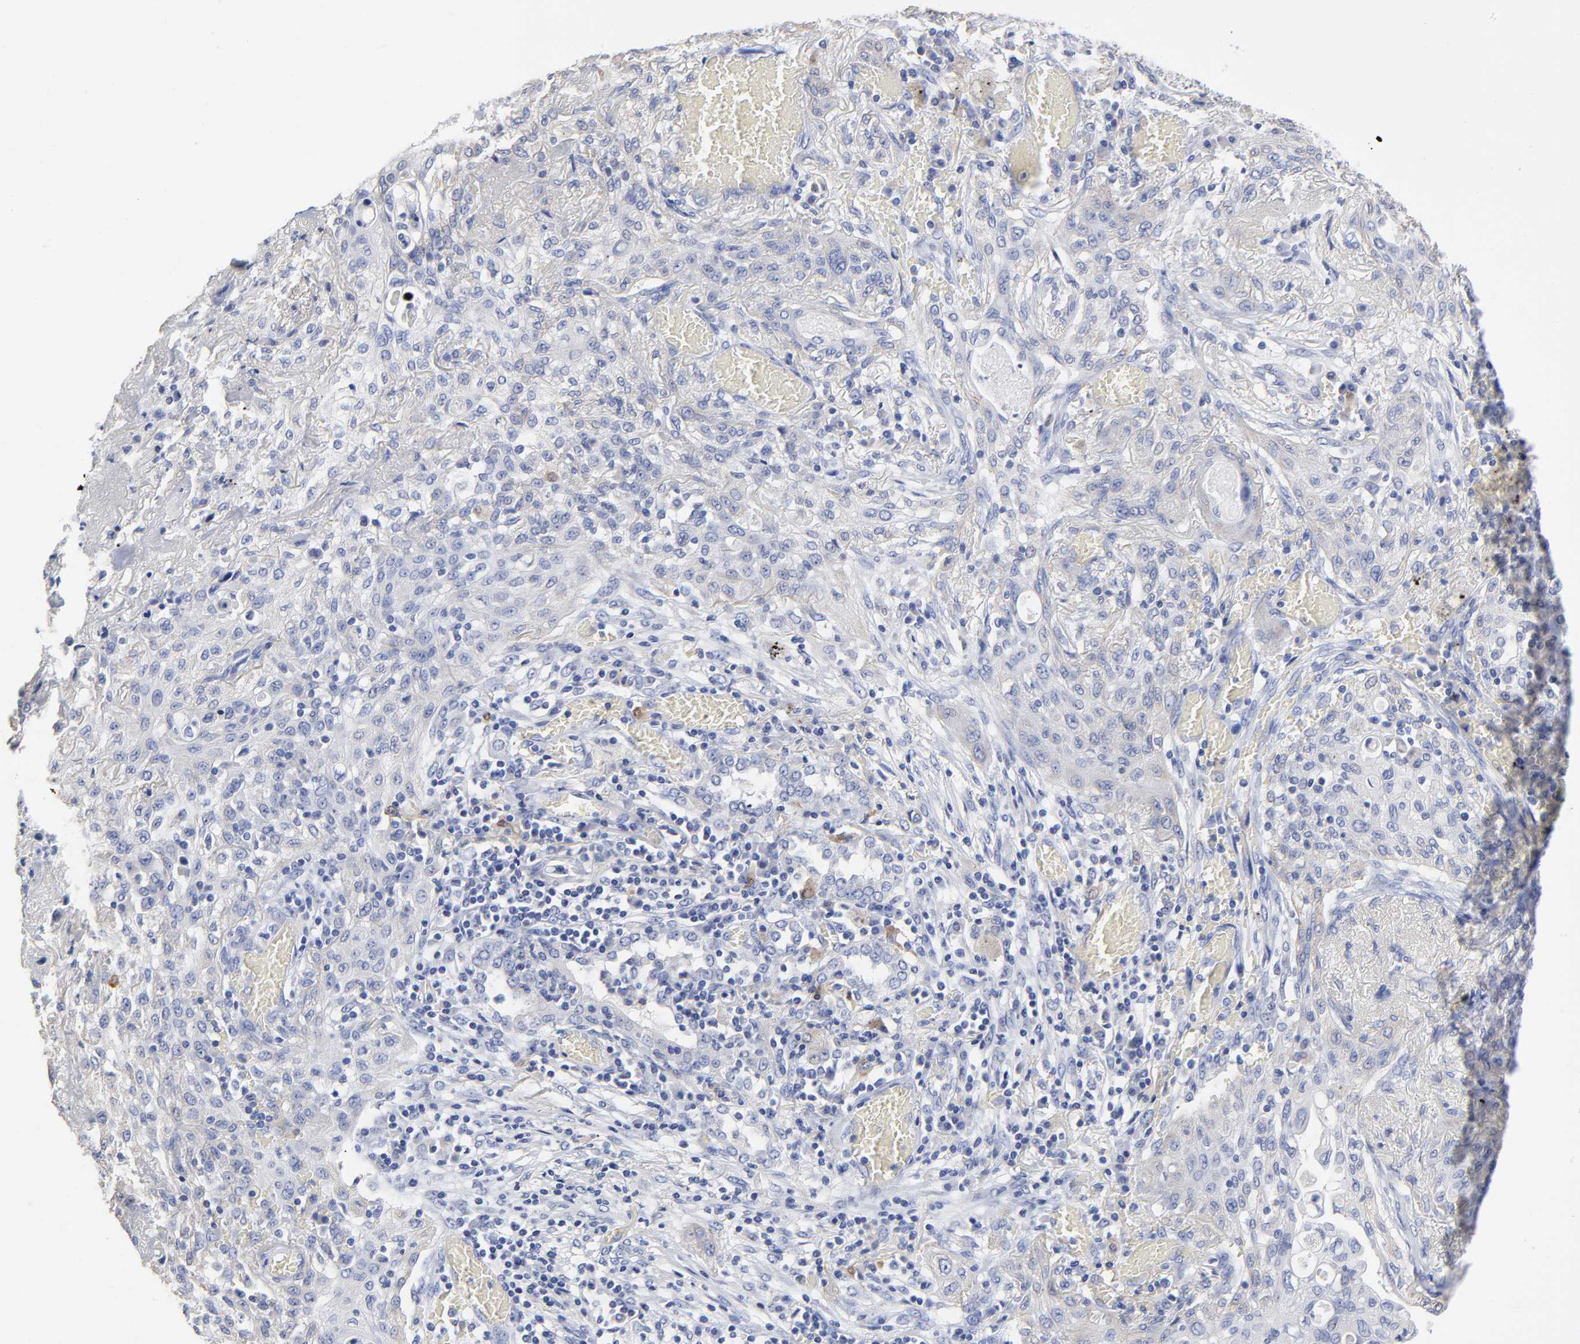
{"staining": {"intensity": "negative", "quantity": "none", "location": "none"}, "tissue": "lung cancer", "cell_type": "Tumor cells", "image_type": "cancer", "snomed": [{"axis": "morphology", "description": "Squamous cell carcinoma, NOS"}, {"axis": "topography", "description": "Lung"}], "caption": "This is an IHC image of lung squamous cell carcinoma. There is no positivity in tumor cells.", "gene": "PTP4A1", "patient": {"sex": "female", "age": 47}}